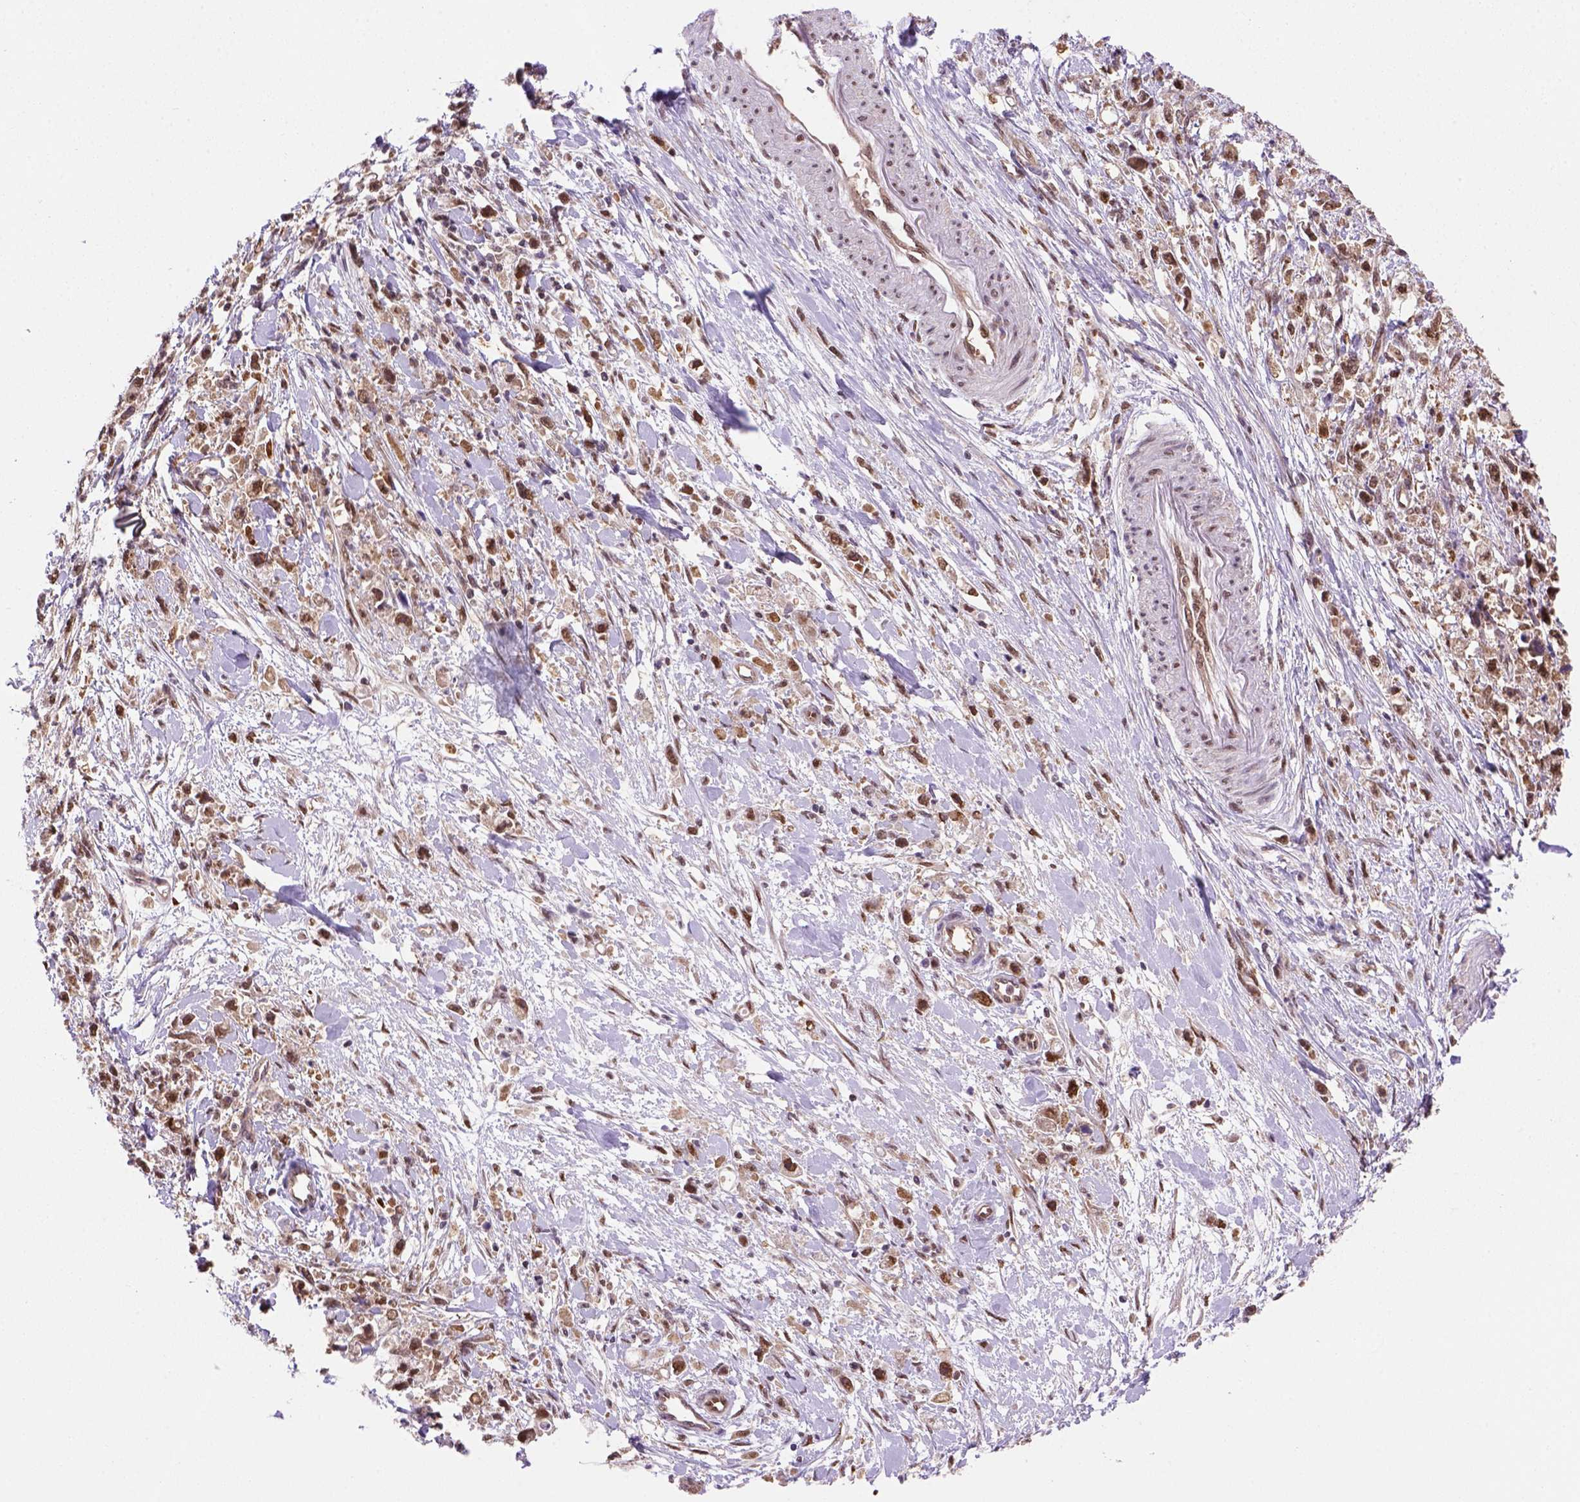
{"staining": {"intensity": "moderate", "quantity": ">75%", "location": "cytoplasmic/membranous,nuclear"}, "tissue": "stomach cancer", "cell_type": "Tumor cells", "image_type": "cancer", "snomed": [{"axis": "morphology", "description": "Adenocarcinoma, NOS"}, {"axis": "topography", "description": "Stomach"}], "caption": "Immunohistochemistry (IHC) staining of adenocarcinoma (stomach), which shows medium levels of moderate cytoplasmic/membranous and nuclear staining in about >75% of tumor cells indicating moderate cytoplasmic/membranous and nuclear protein staining. The staining was performed using DAB (3,3'-diaminobenzidine) (brown) for protein detection and nuclei were counterstained in hematoxylin (blue).", "gene": "PSMC2", "patient": {"sex": "female", "age": 59}}